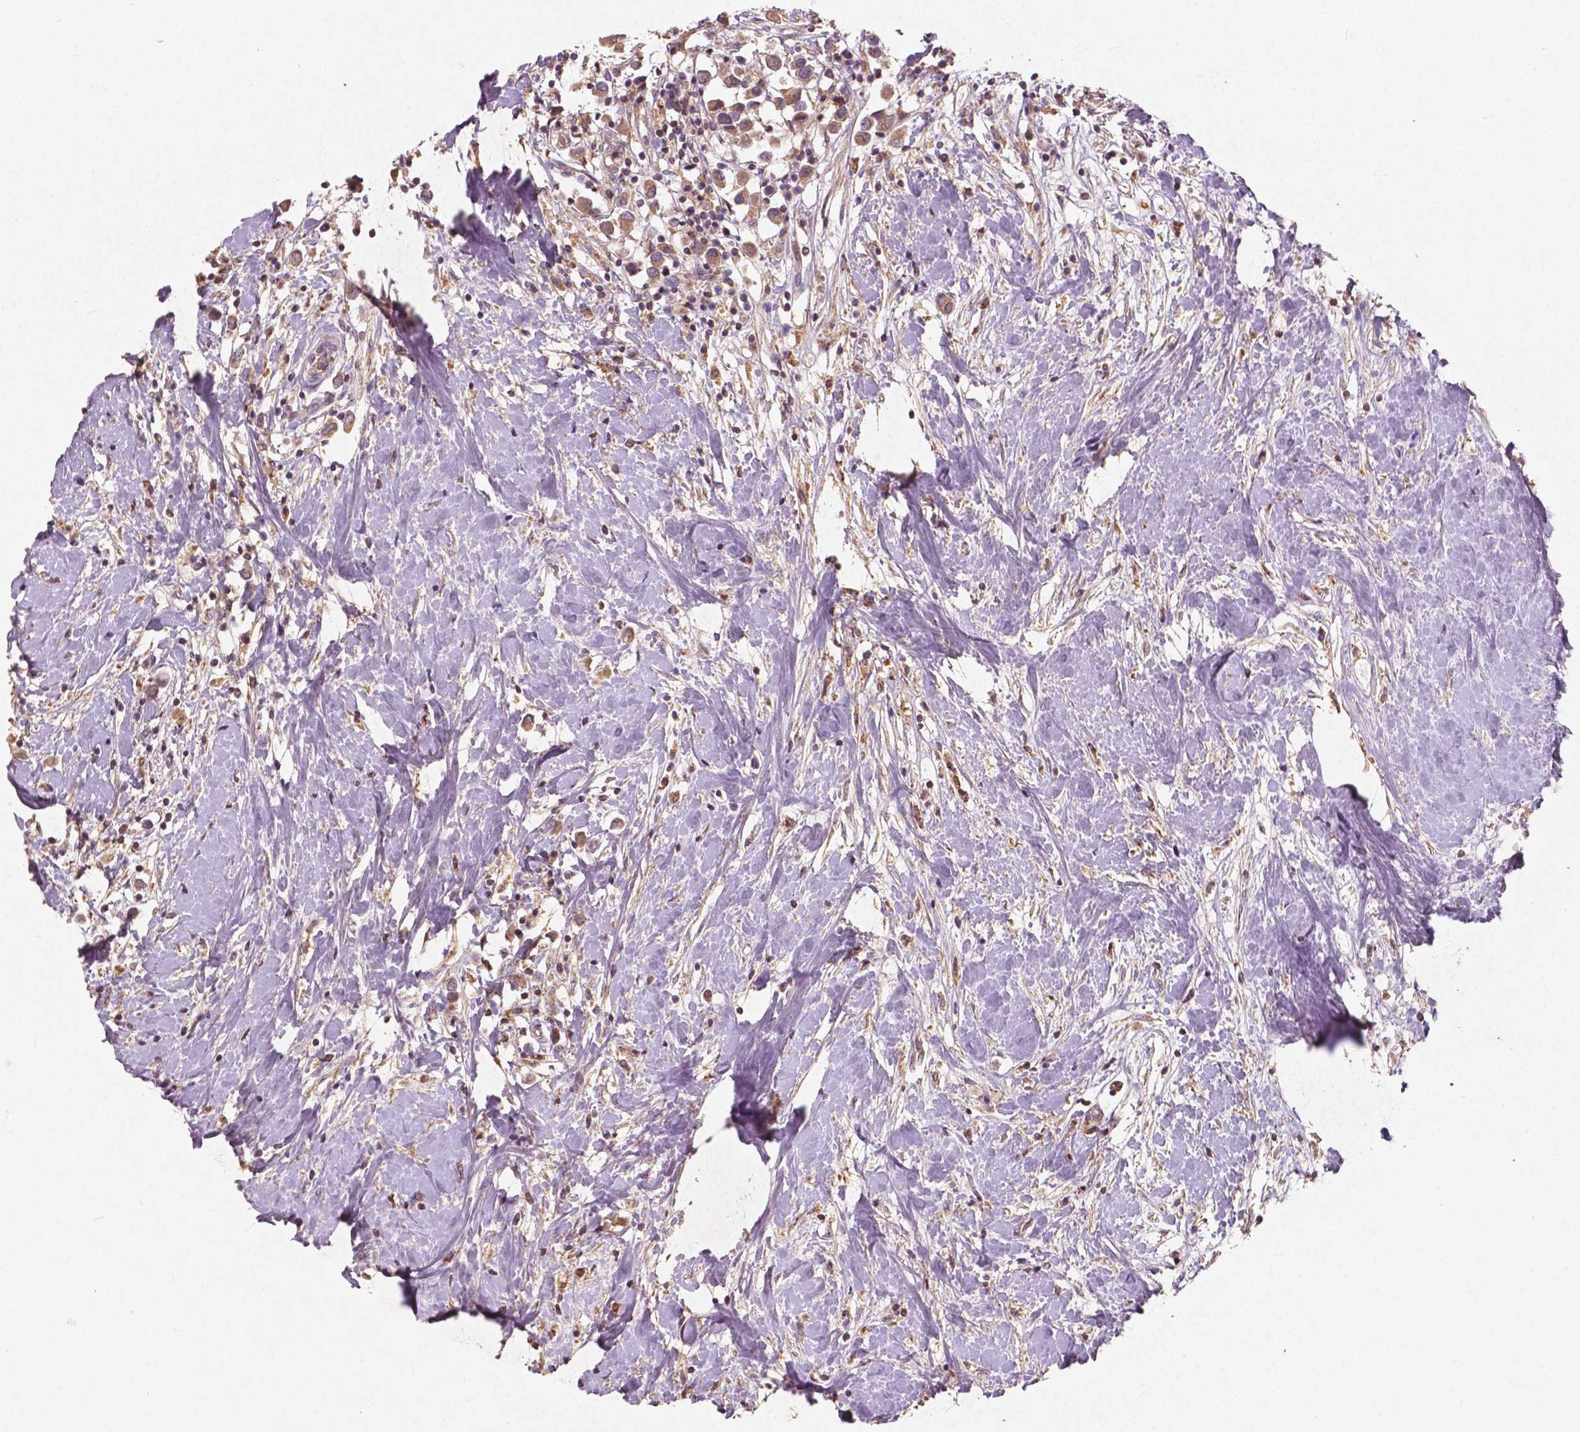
{"staining": {"intensity": "moderate", "quantity": ">75%", "location": "cytoplasmic/membranous"}, "tissue": "breast cancer", "cell_type": "Tumor cells", "image_type": "cancer", "snomed": [{"axis": "morphology", "description": "Duct carcinoma"}, {"axis": "topography", "description": "Breast"}], "caption": "Protein expression by immunohistochemistry displays moderate cytoplasmic/membranous staining in about >75% of tumor cells in infiltrating ductal carcinoma (breast).", "gene": "ST6GALNAC5", "patient": {"sex": "female", "age": 61}}